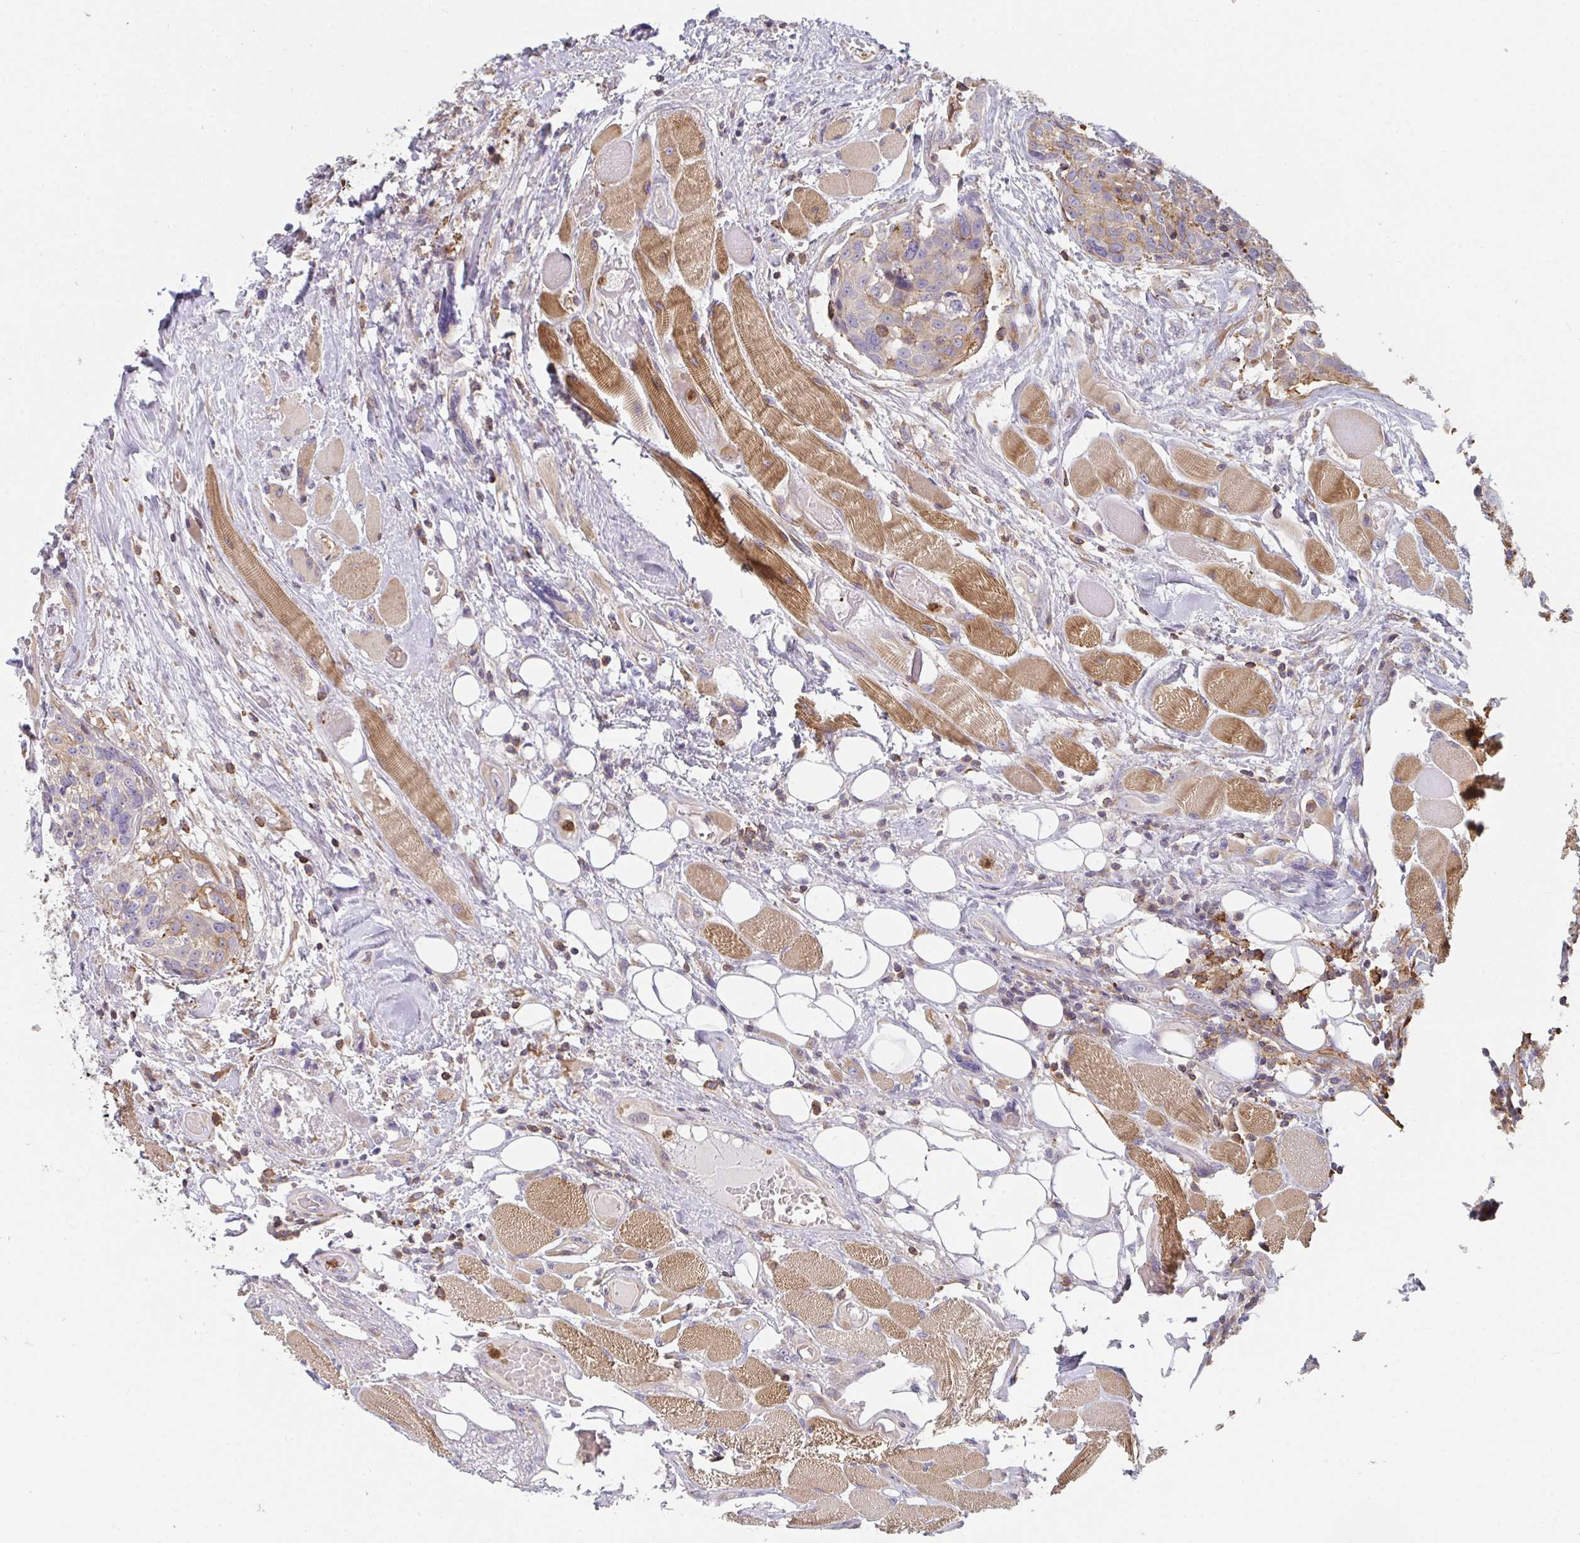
{"staining": {"intensity": "moderate", "quantity": "<25%", "location": "cytoplasmic/membranous"}, "tissue": "head and neck cancer", "cell_type": "Tumor cells", "image_type": "cancer", "snomed": [{"axis": "morphology", "description": "Squamous cell carcinoma, NOS"}, {"axis": "topography", "description": "Oral tissue"}, {"axis": "topography", "description": "Head-Neck"}], "caption": "The immunohistochemical stain shows moderate cytoplasmic/membranous expression in tumor cells of squamous cell carcinoma (head and neck) tissue.", "gene": "CSF3R", "patient": {"sex": "male", "age": 64}}